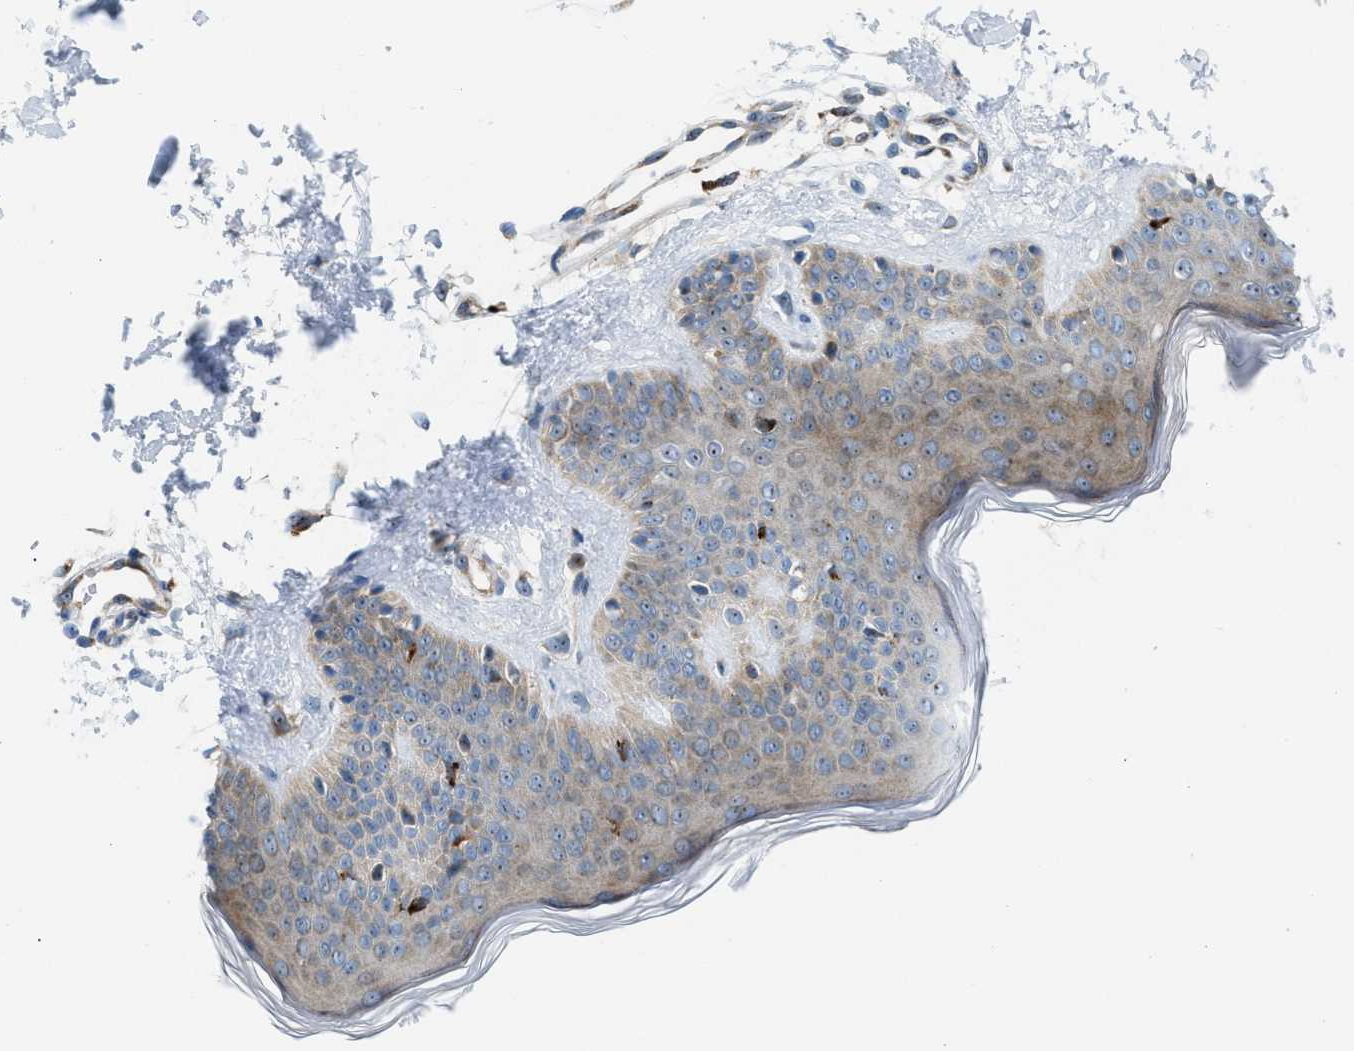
{"staining": {"intensity": "negative", "quantity": "none", "location": "none"}, "tissue": "skin", "cell_type": "Fibroblasts", "image_type": "normal", "snomed": [{"axis": "morphology", "description": "Normal tissue, NOS"}, {"axis": "topography", "description": "Skin"}], "caption": "DAB (3,3'-diaminobenzidine) immunohistochemical staining of benign human skin shows no significant expression in fibroblasts.", "gene": "TPH1", "patient": {"sex": "male", "age": 30}}